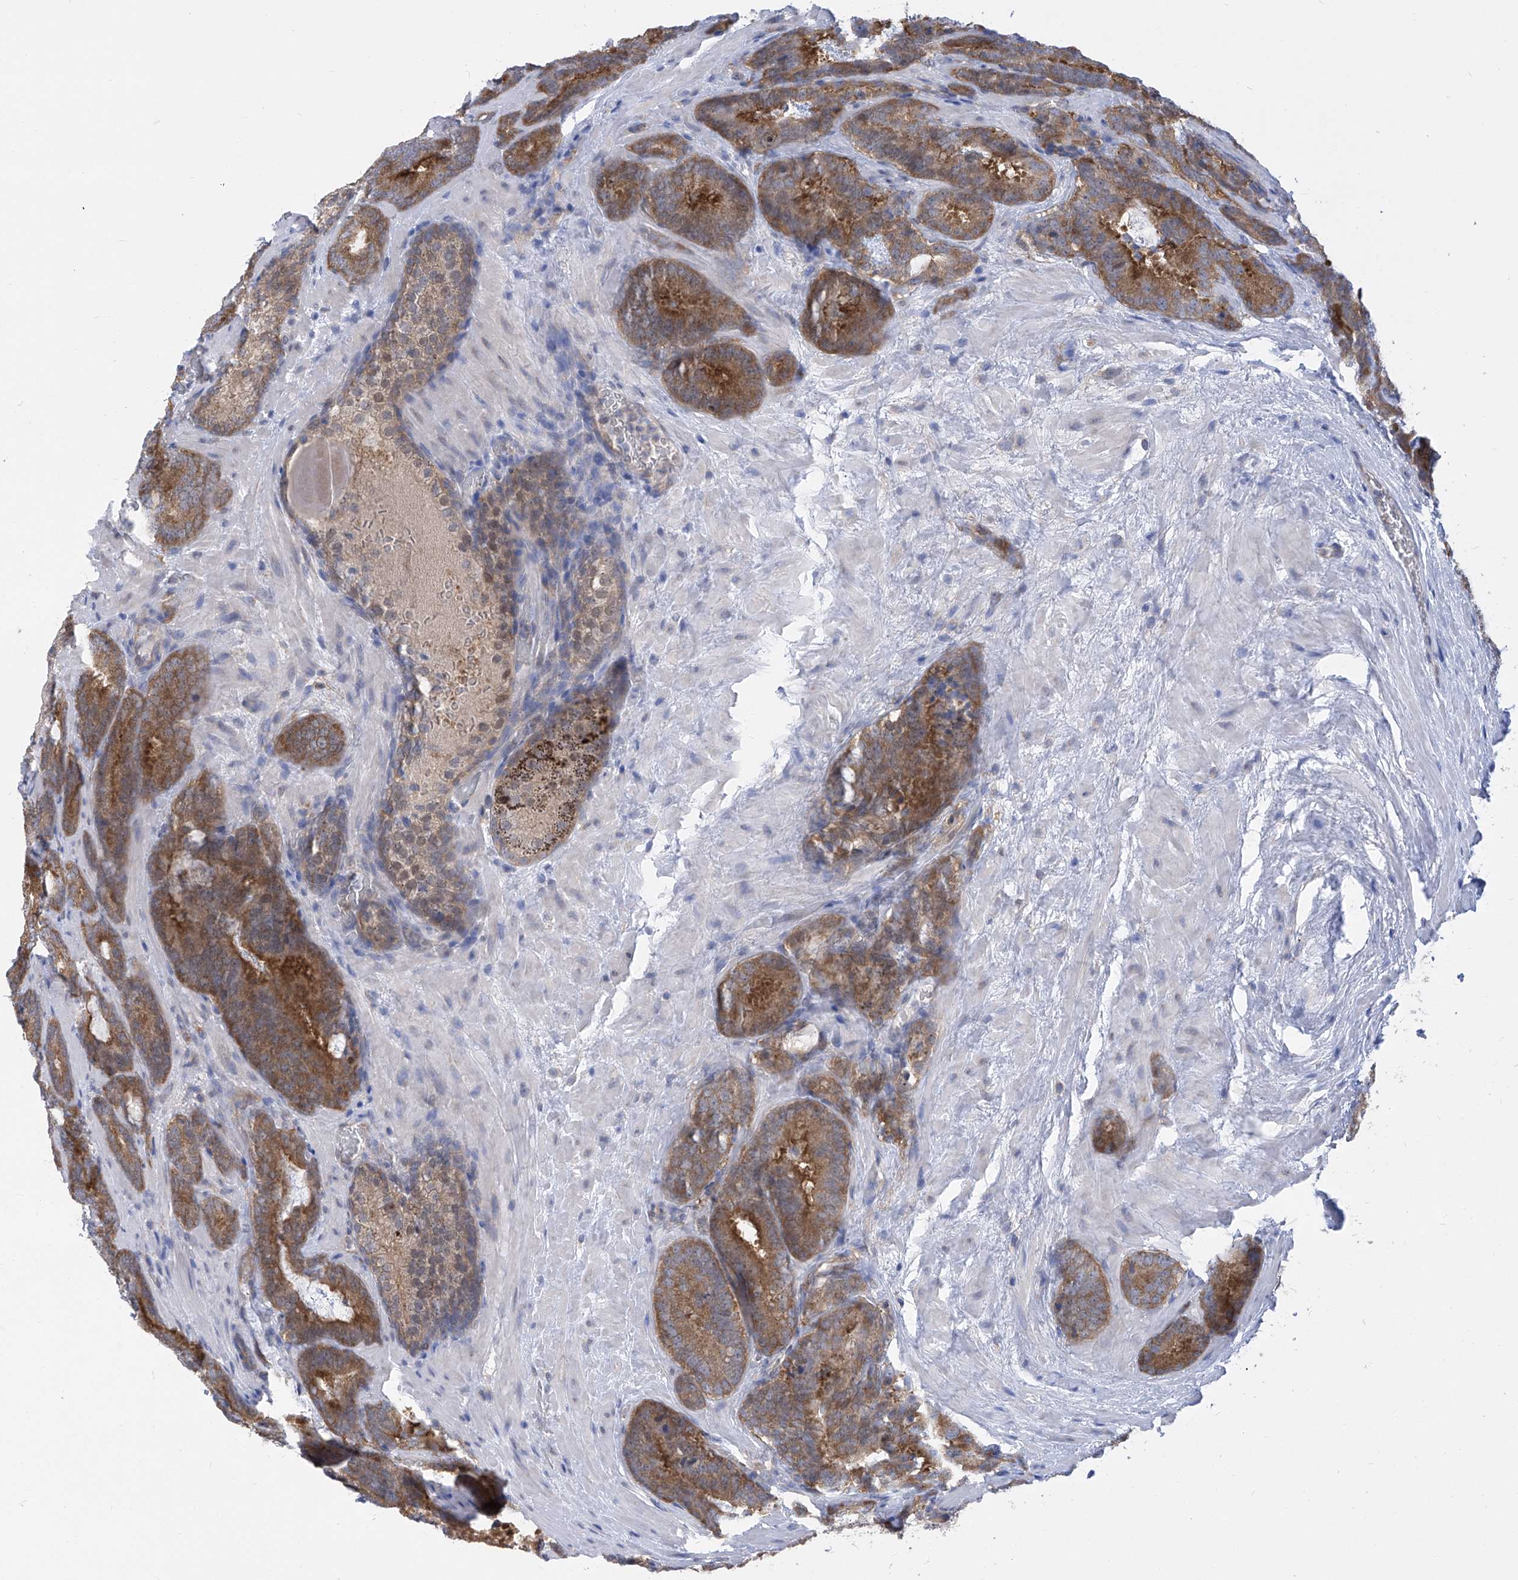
{"staining": {"intensity": "moderate", "quantity": ">75%", "location": "cytoplasmic/membranous"}, "tissue": "prostate cancer", "cell_type": "Tumor cells", "image_type": "cancer", "snomed": [{"axis": "morphology", "description": "Adenocarcinoma, High grade"}, {"axis": "topography", "description": "Prostate"}], "caption": "Protein staining by IHC displays moderate cytoplasmic/membranous staining in about >75% of tumor cells in prostate cancer.", "gene": "EIF3M", "patient": {"sex": "male", "age": 66}}